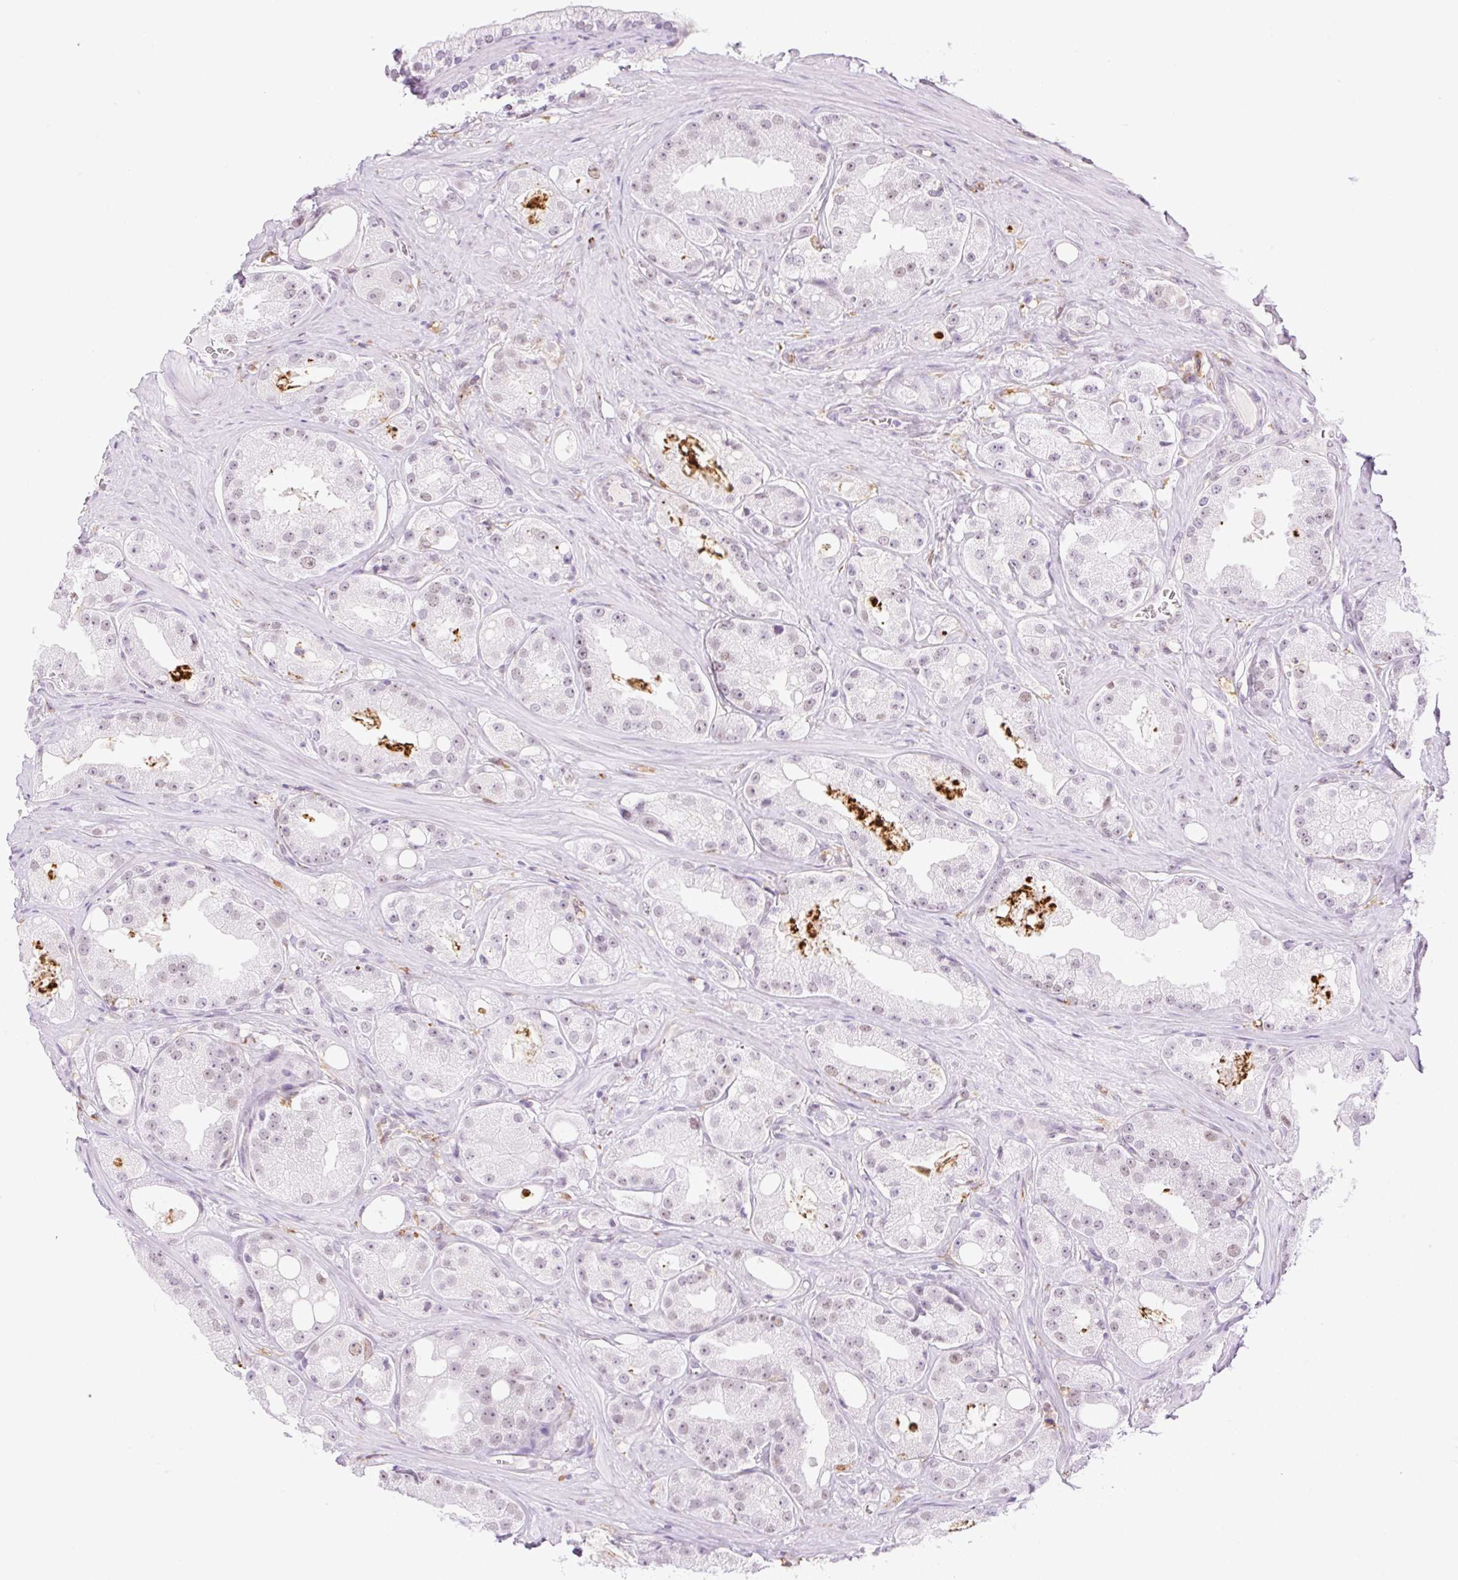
{"staining": {"intensity": "weak", "quantity": "<25%", "location": "nuclear"}, "tissue": "prostate cancer", "cell_type": "Tumor cells", "image_type": "cancer", "snomed": [{"axis": "morphology", "description": "Adenocarcinoma, High grade"}, {"axis": "topography", "description": "Prostate"}], "caption": "Immunohistochemical staining of human prostate cancer demonstrates no significant staining in tumor cells.", "gene": "PALM3", "patient": {"sex": "male", "age": 66}}